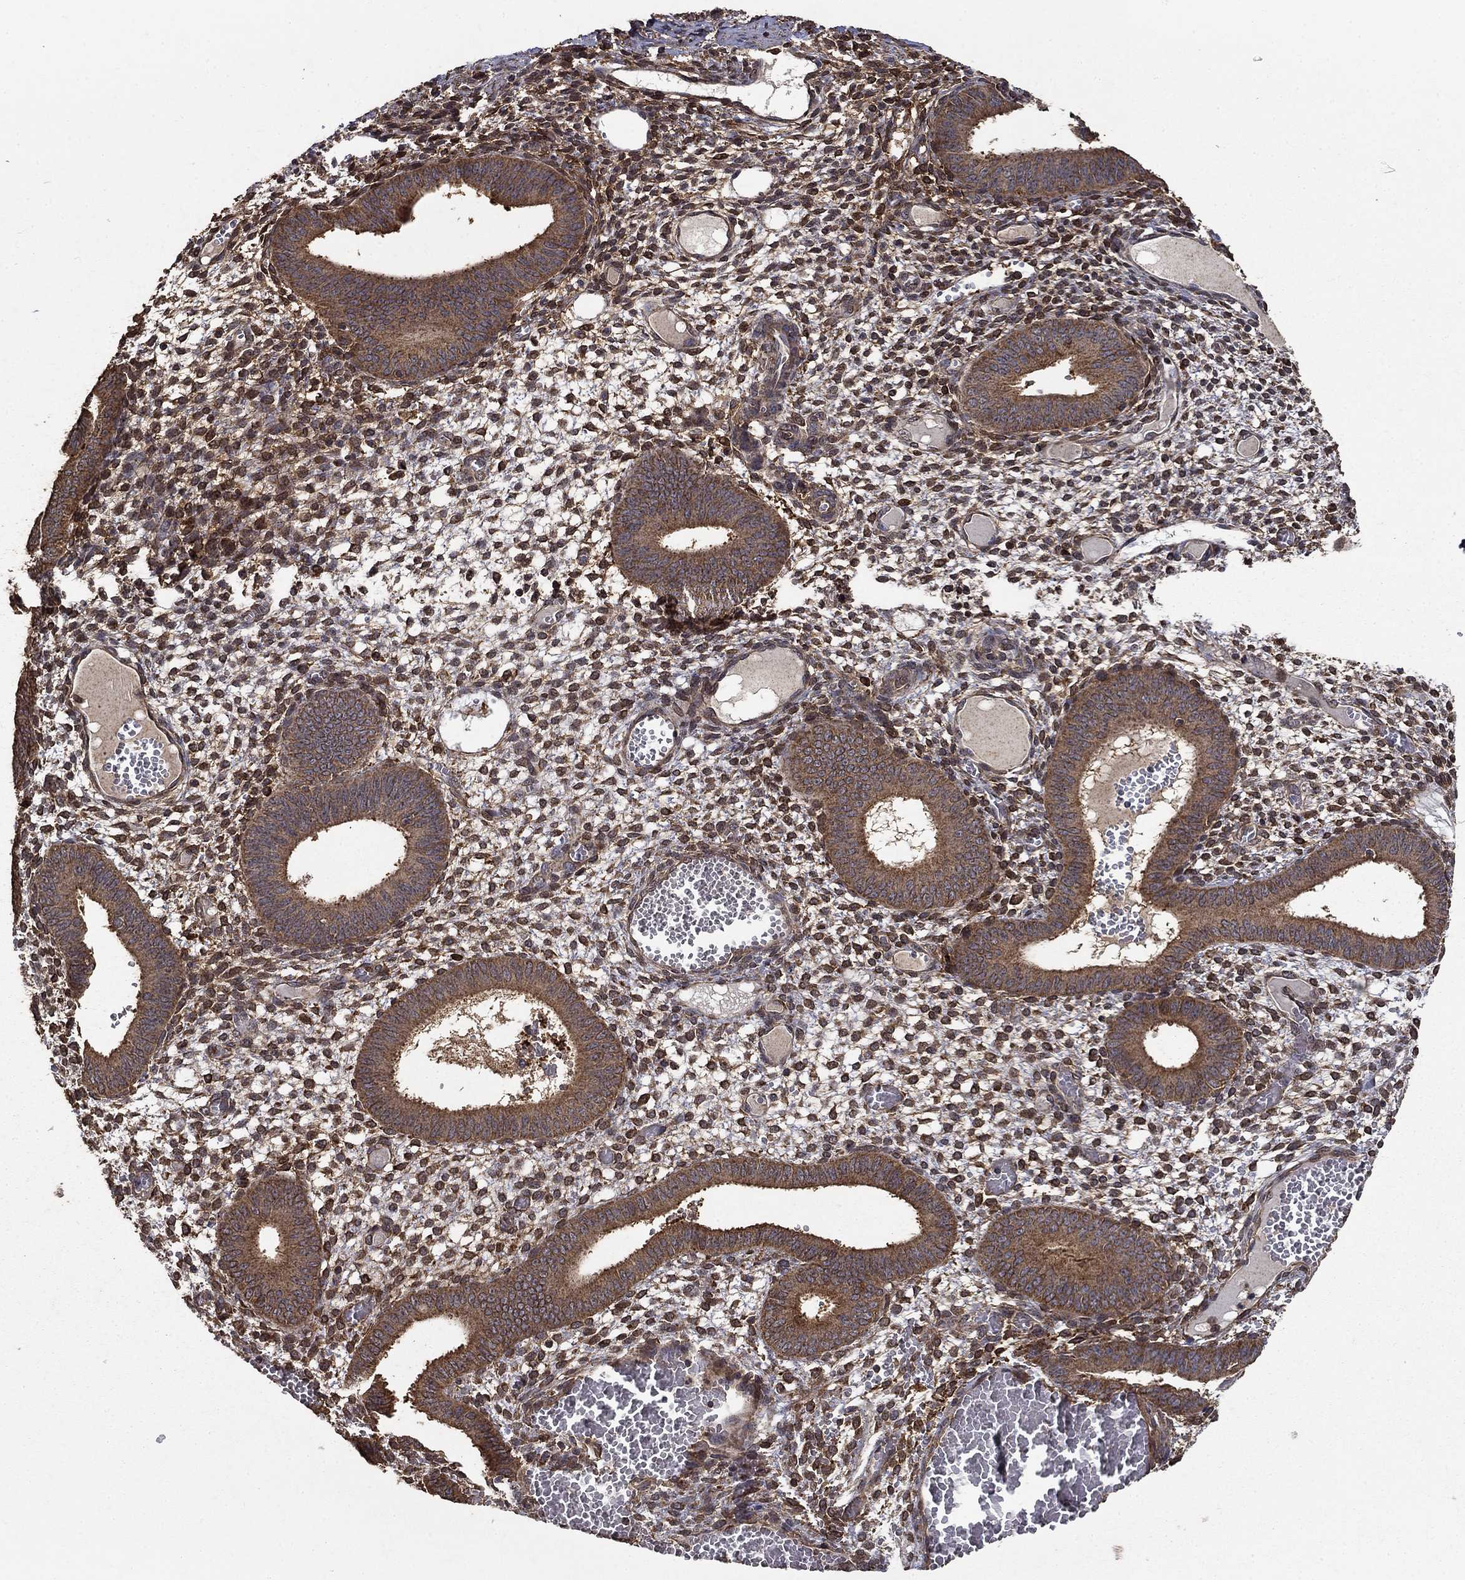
{"staining": {"intensity": "moderate", "quantity": ">75%", "location": "cytoplasmic/membranous"}, "tissue": "endometrium", "cell_type": "Cells in endometrial stroma", "image_type": "normal", "snomed": [{"axis": "morphology", "description": "Normal tissue, NOS"}, {"axis": "topography", "description": "Endometrium"}], "caption": "The histopathology image displays immunohistochemical staining of unremarkable endometrium. There is moderate cytoplasmic/membranous staining is present in approximately >75% of cells in endometrial stroma.", "gene": "IFRD1", "patient": {"sex": "female", "age": 42}}